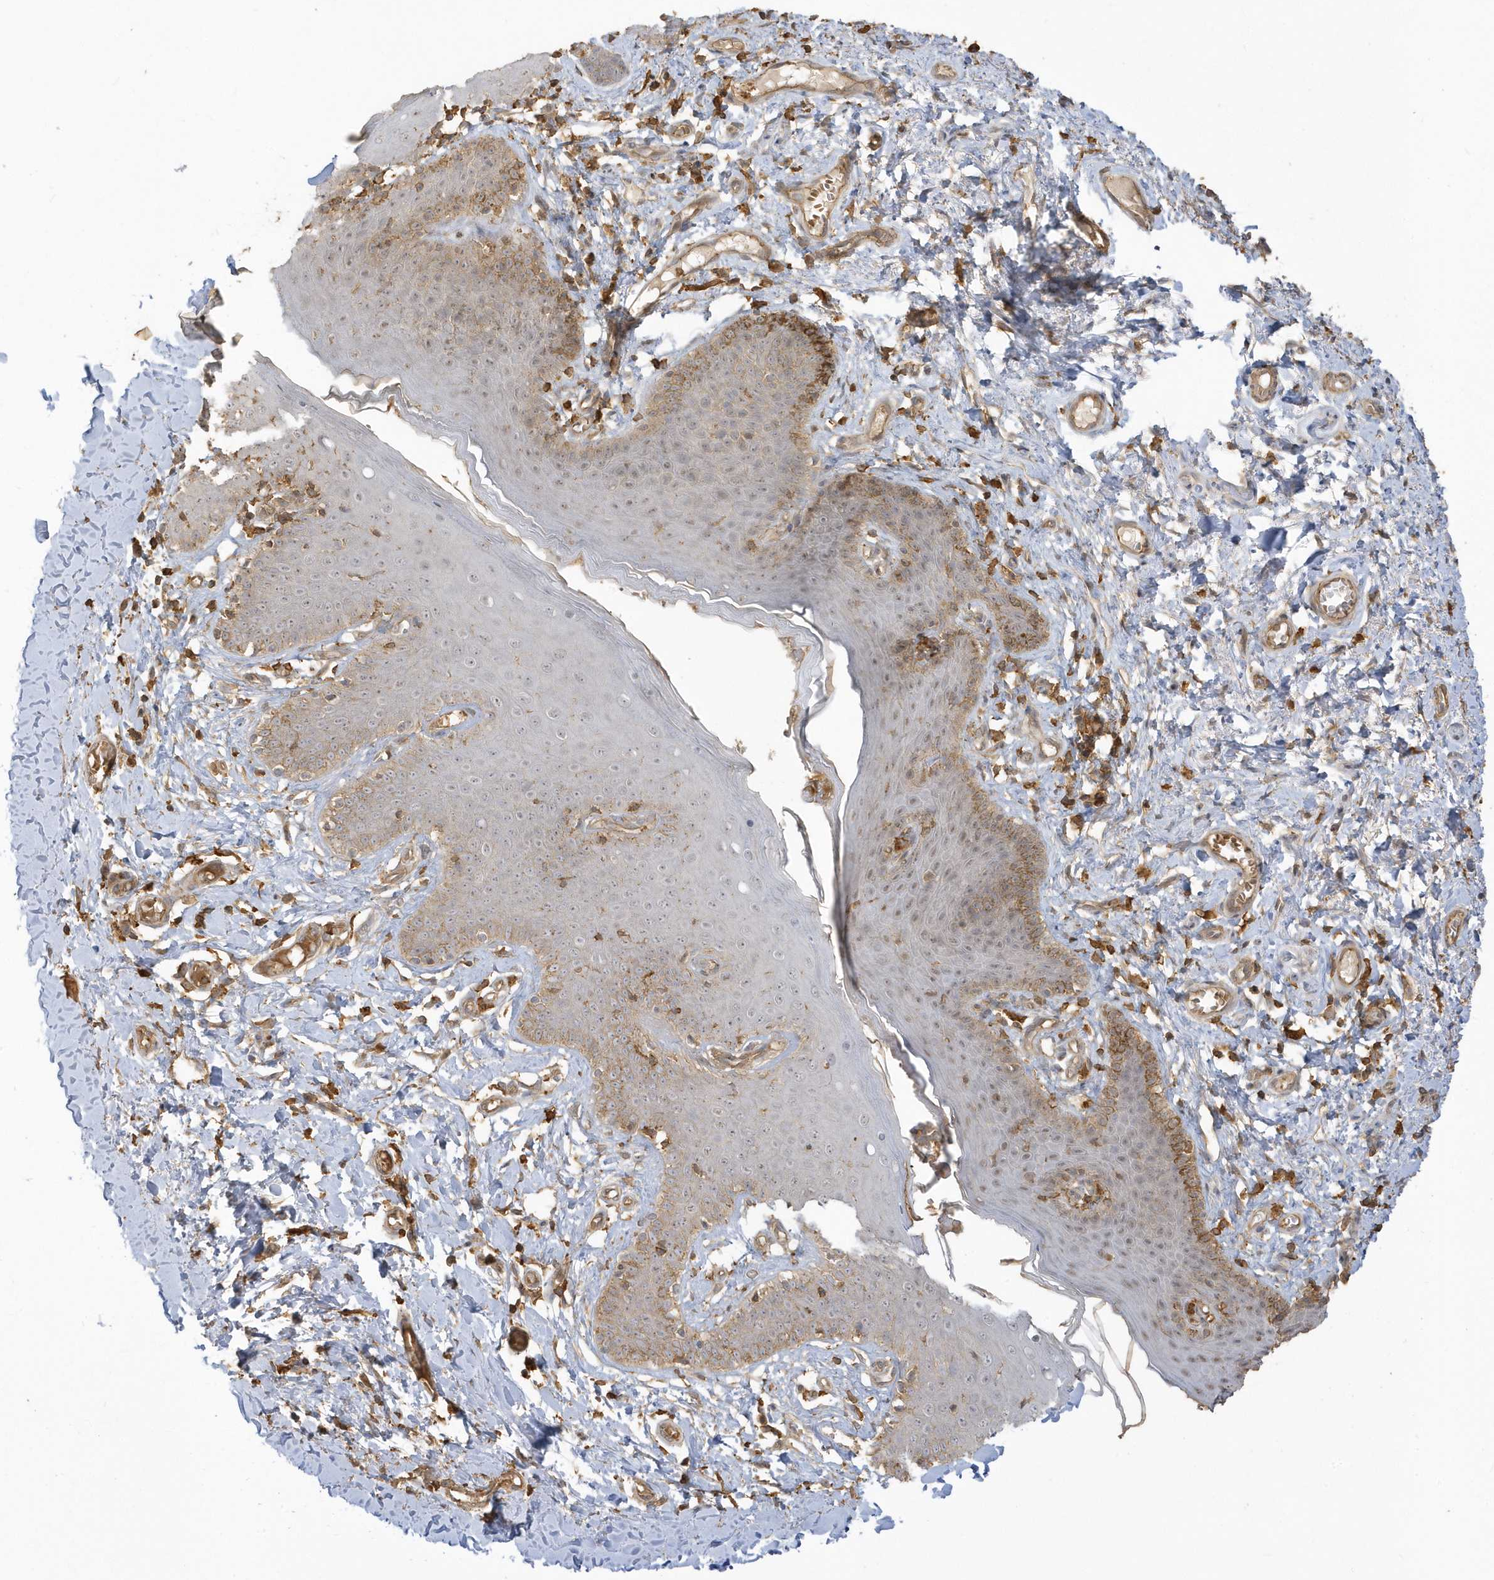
{"staining": {"intensity": "moderate", "quantity": "25%-75%", "location": "cytoplasmic/membranous,nuclear"}, "tissue": "skin", "cell_type": "Epidermal cells", "image_type": "normal", "snomed": [{"axis": "morphology", "description": "Normal tissue, NOS"}, {"axis": "topography", "description": "Vulva"}], "caption": "This image reveals IHC staining of normal skin, with medium moderate cytoplasmic/membranous,nuclear expression in approximately 25%-75% of epidermal cells.", "gene": "ZBTB8A", "patient": {"sex": "female", "age": 66}}